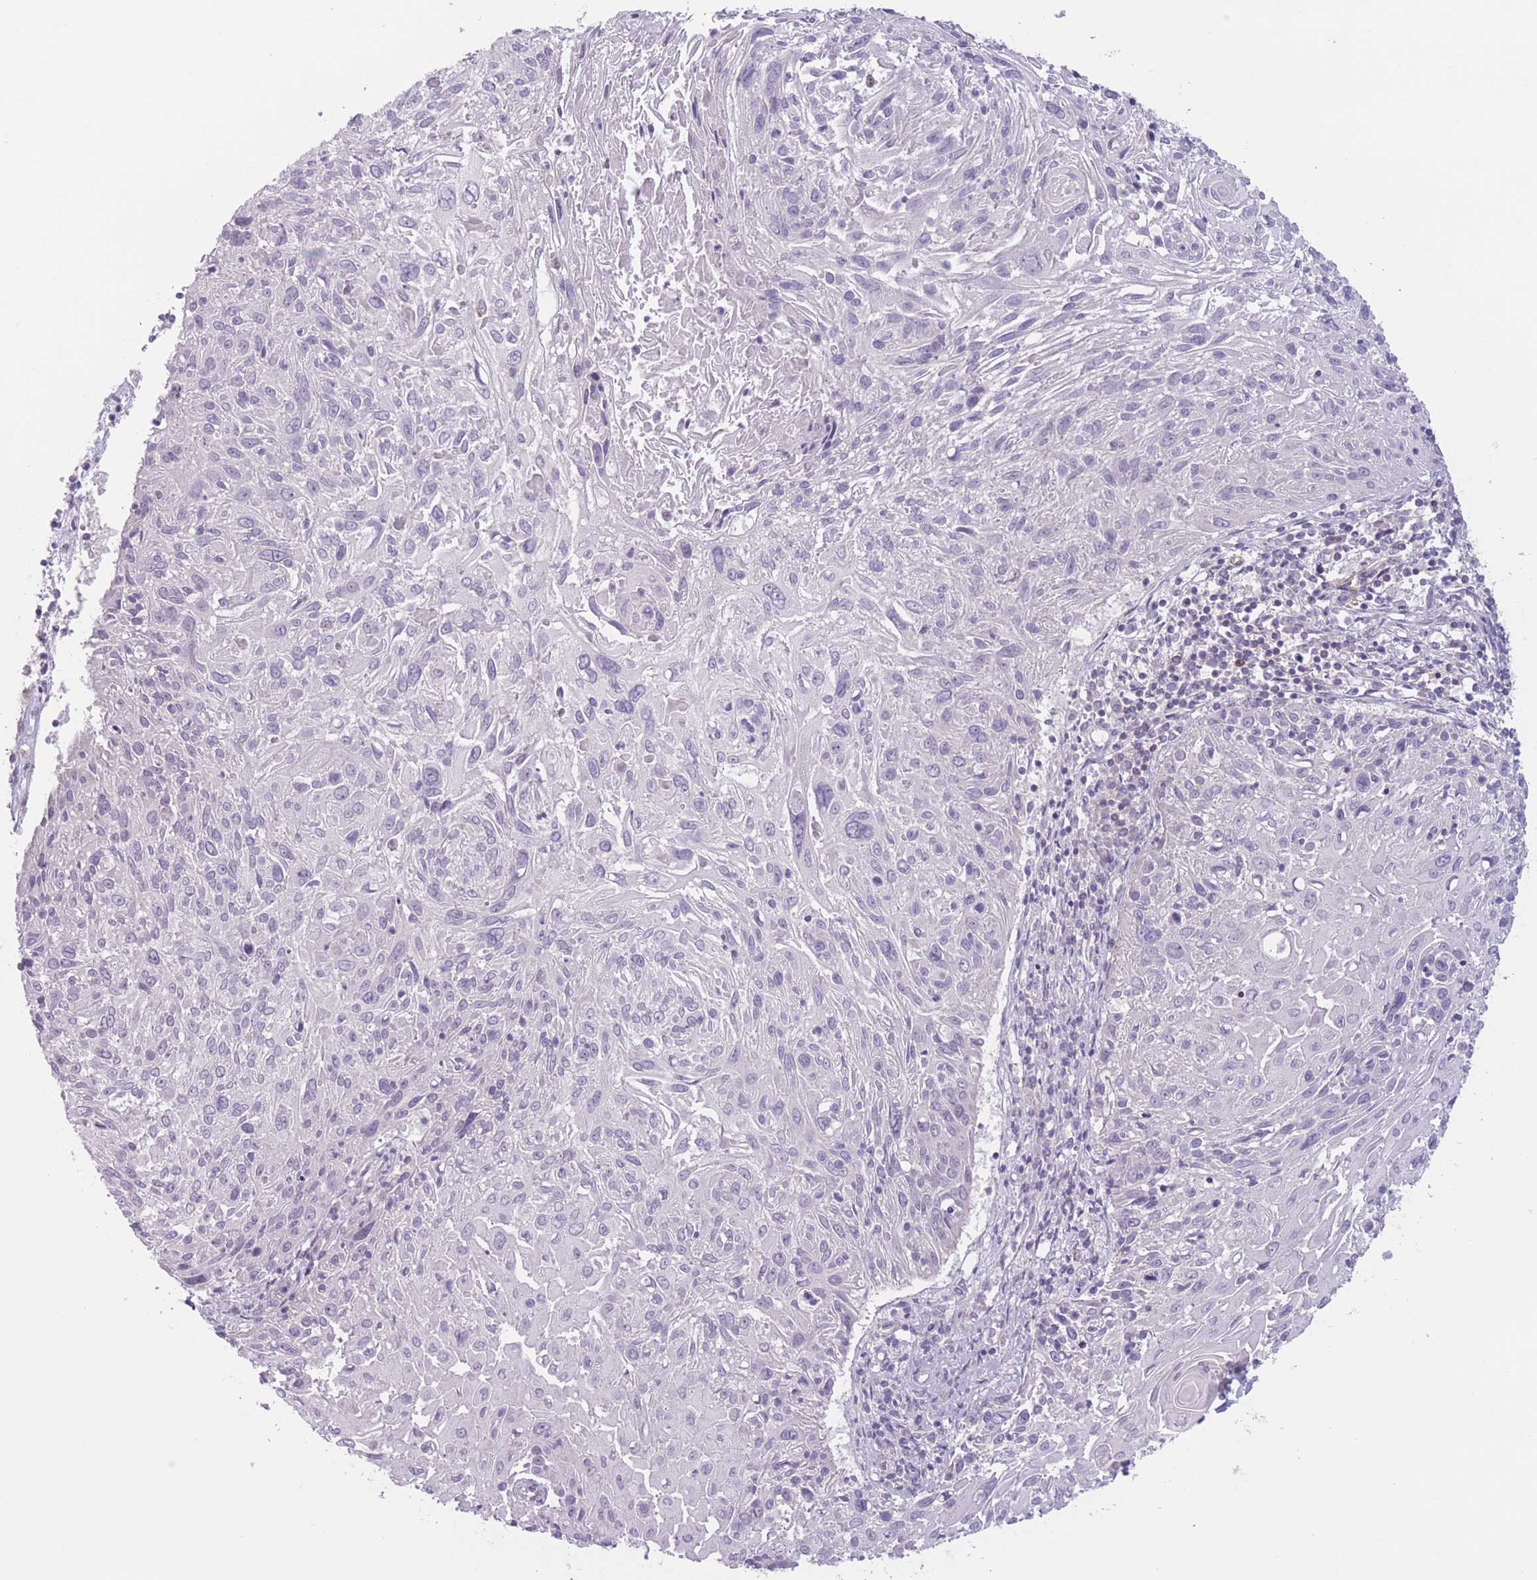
{"staining": {"intensity": "negative", "quantity": "none", "location": "none"}, "tissue": "cervical cancer", "cell_type": "Tumor cells", "image_type": "cancer", "snomed": [{"axis": "morphology", "description": "Squamous cell carcinoma, NOS"}, {"axis": "topography", "description": "Cervix"}], "caption": "IHC image of human cervical cancer (squamous cell carcinoma) stained for a protein (brown), which shows no expression in tumor cells. Nuclei are stained in blue.", "gene": "ZNF439", "patient": {"sex": "female", "age": 51}}